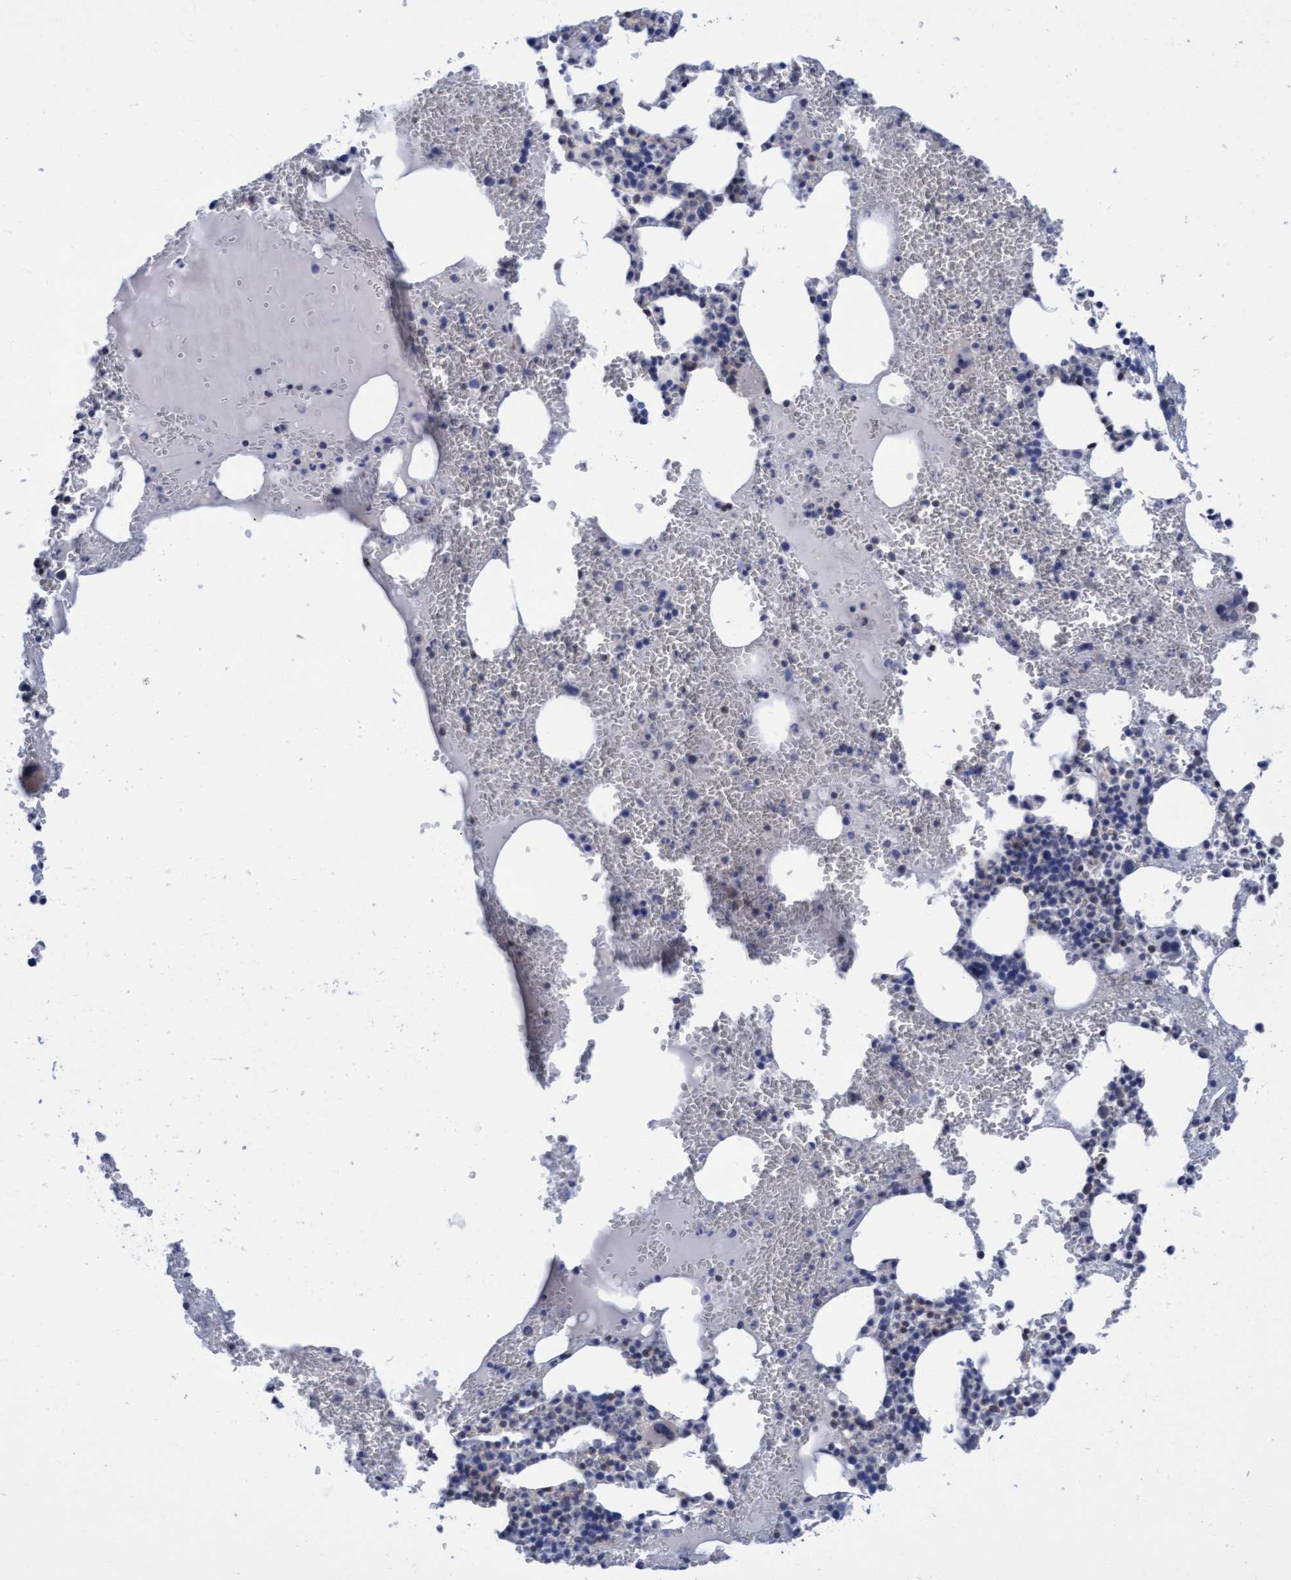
{"staining": {"intensity": "moderate", "quantity": "<25%", "location": "cytoplasmic/membranous"}, "tissue": "bone marrow", "cell_type": "Hematopoietic cells", "image_type": "normal", "snomed": [{"axis": "morphology", "description": "Normal tissue, NOS"}, {"axis": "morphology", "description": "Inflammation, NOS"}, {"axis": "topography", "description": "Bone marrow"}], "caption": "Protein positivity by immunohistochemistry reveals moderate cytoplasmic/membranous staining in about <25% of hematopoietic cells in benign bone marrow. (brown staining indicates protein expression, while blue staining denotes nuclei).", "gene": "FNBP1", "patient": {"sex": "female", "age": 67}}